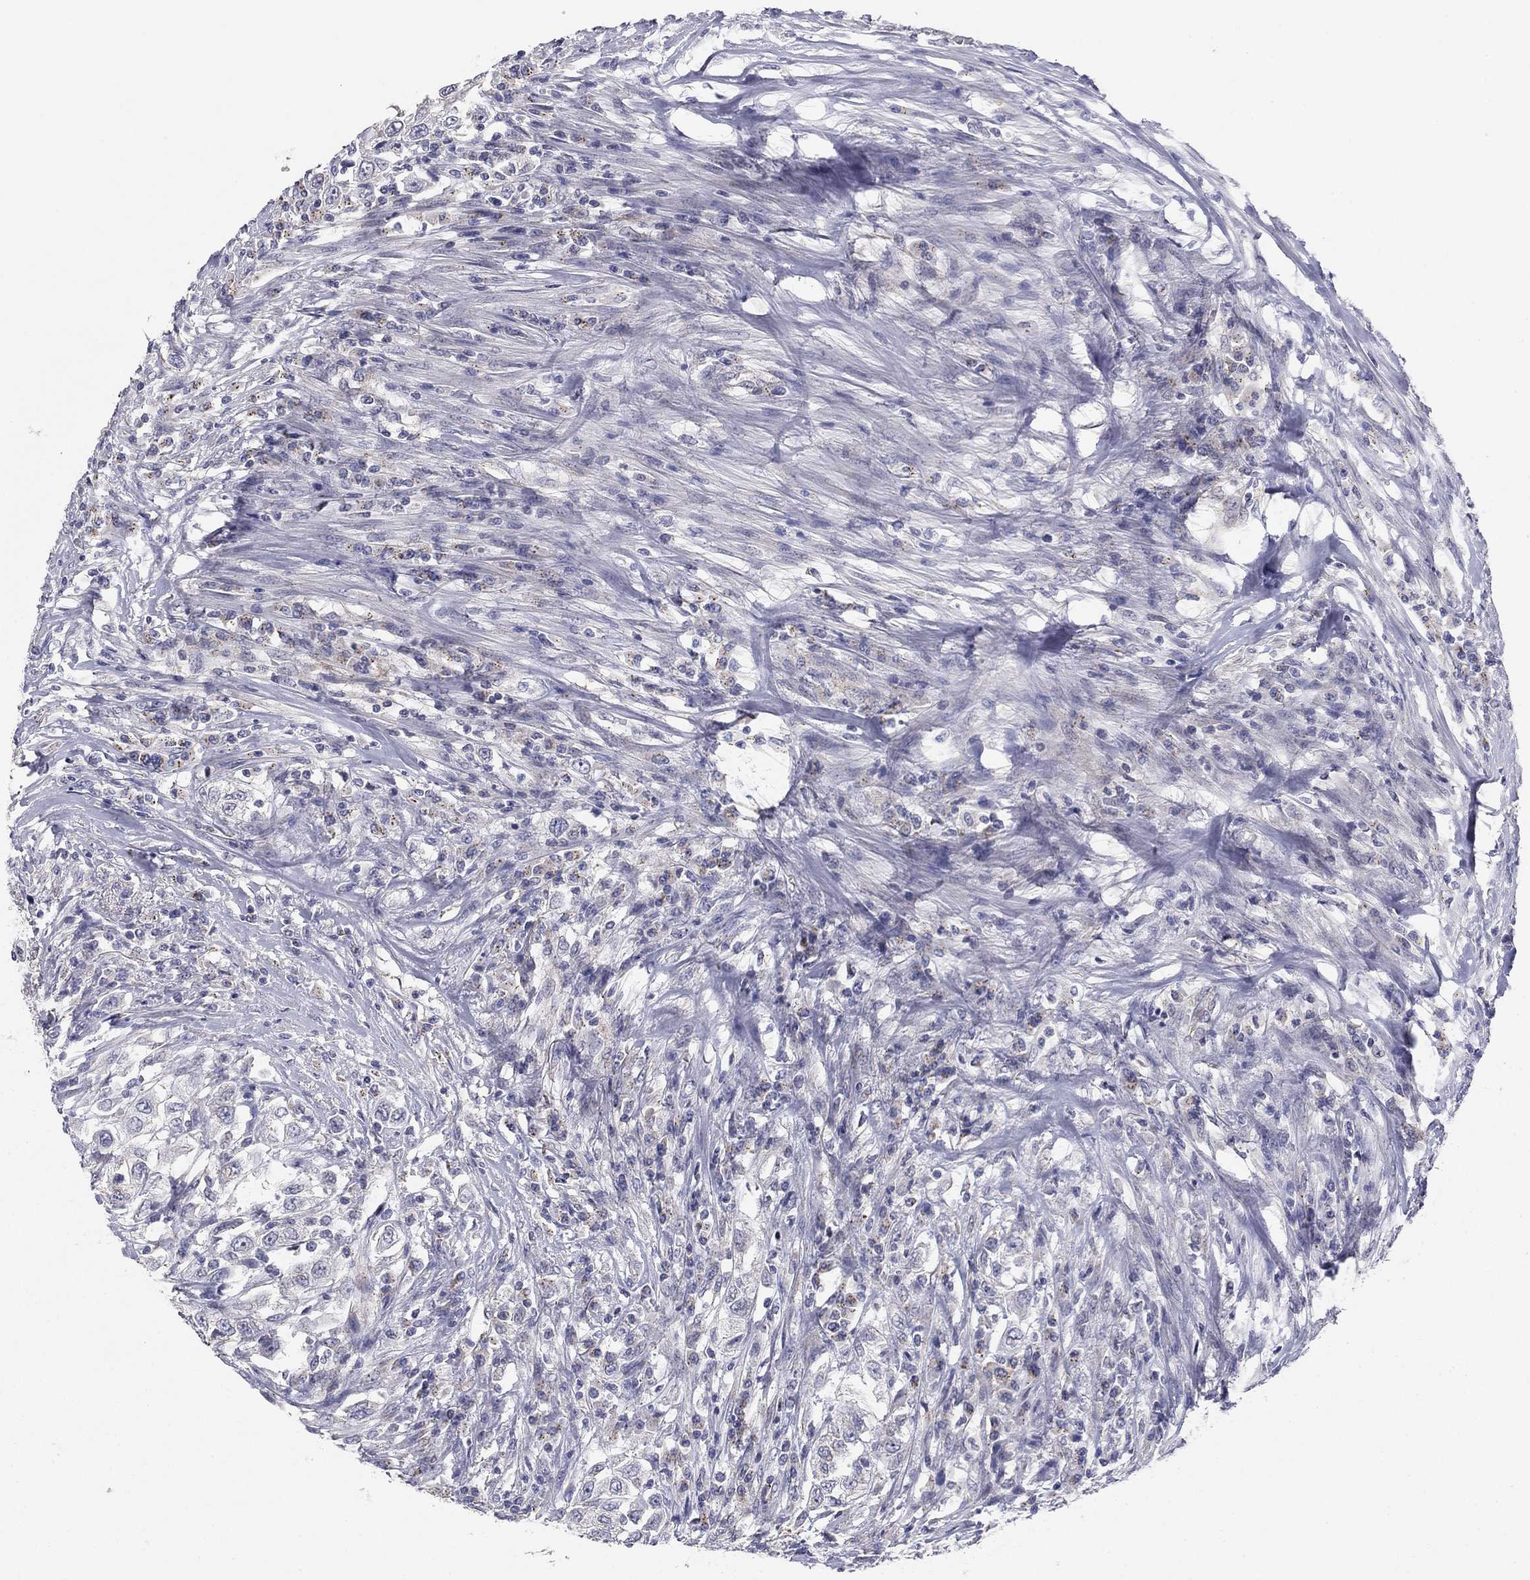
{"staining": {"intensity": "negative", "quantity": "none", "location": "none"}, "tissue": "urothelial cancer", "cell_type": "Tumor cells", "image_type": "cancer", "snomed": [{"axis": "morphology", "description": "Urothelial carcinoma, High grade"}, {"axis": "topography", "description": "Urinary bladder"}], "caption": "DAB immunohistochemical staining of urothelial cancer displays no significant expression in tumor cells.", "gene": "SEPTIN3", "patient": {"sex": "female", "age": 56}}